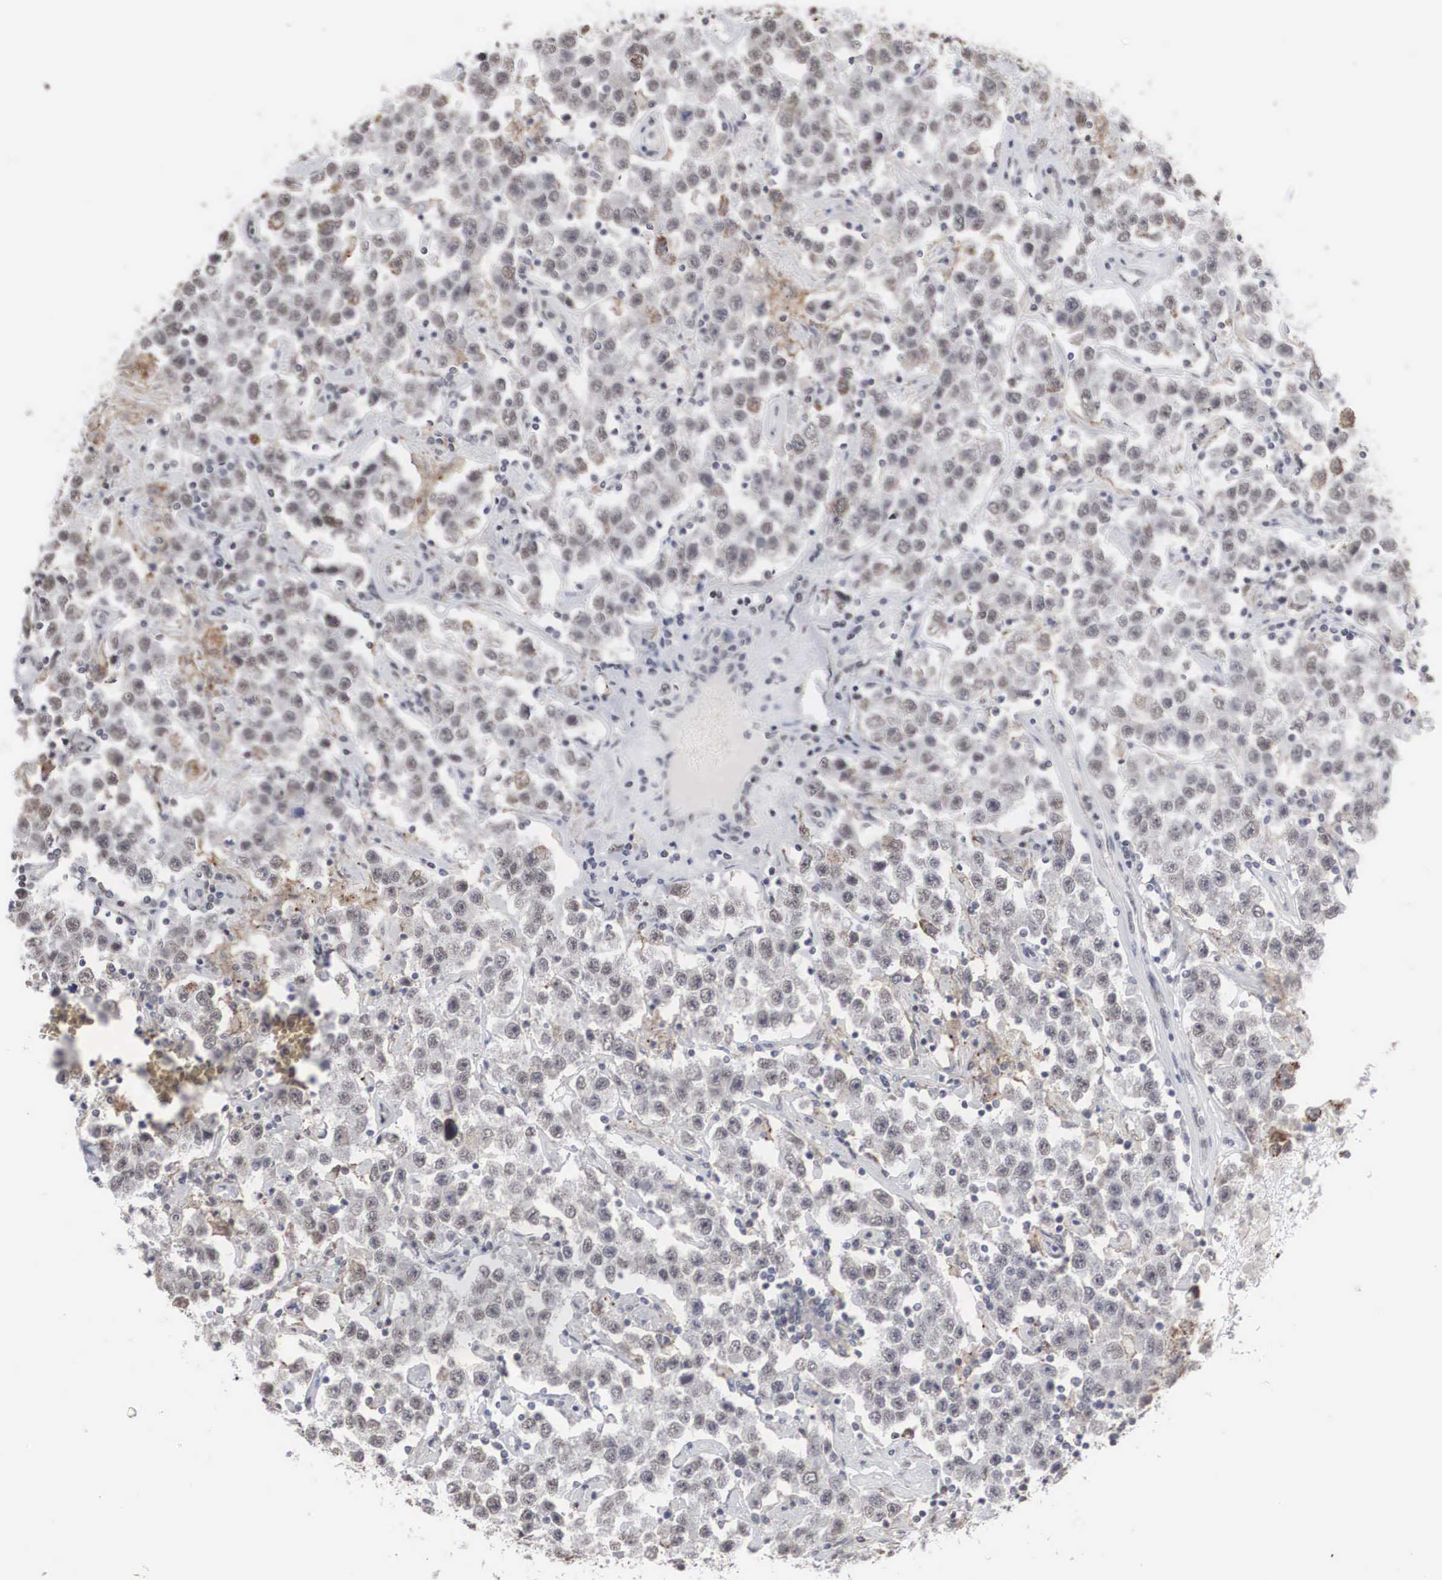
{"staining": {"intensity": "negative", "quantity": "none", "location": "none"}, "tissue": "testis cancer", "cell_type": "Tumor cells", "image_type": "cancer", "snomed": [{"axis": "morphology", "description": "Seminoma, NOS"}, {"axis": "topography", "description": "Testis"}], "caption": "IHC histopathology image of human testis seminoma stained for a protein (brown), which reveals no positivity in tumor cells.", "gene": "AUTS2", "patient": {"sex": "male", "age": 52}}